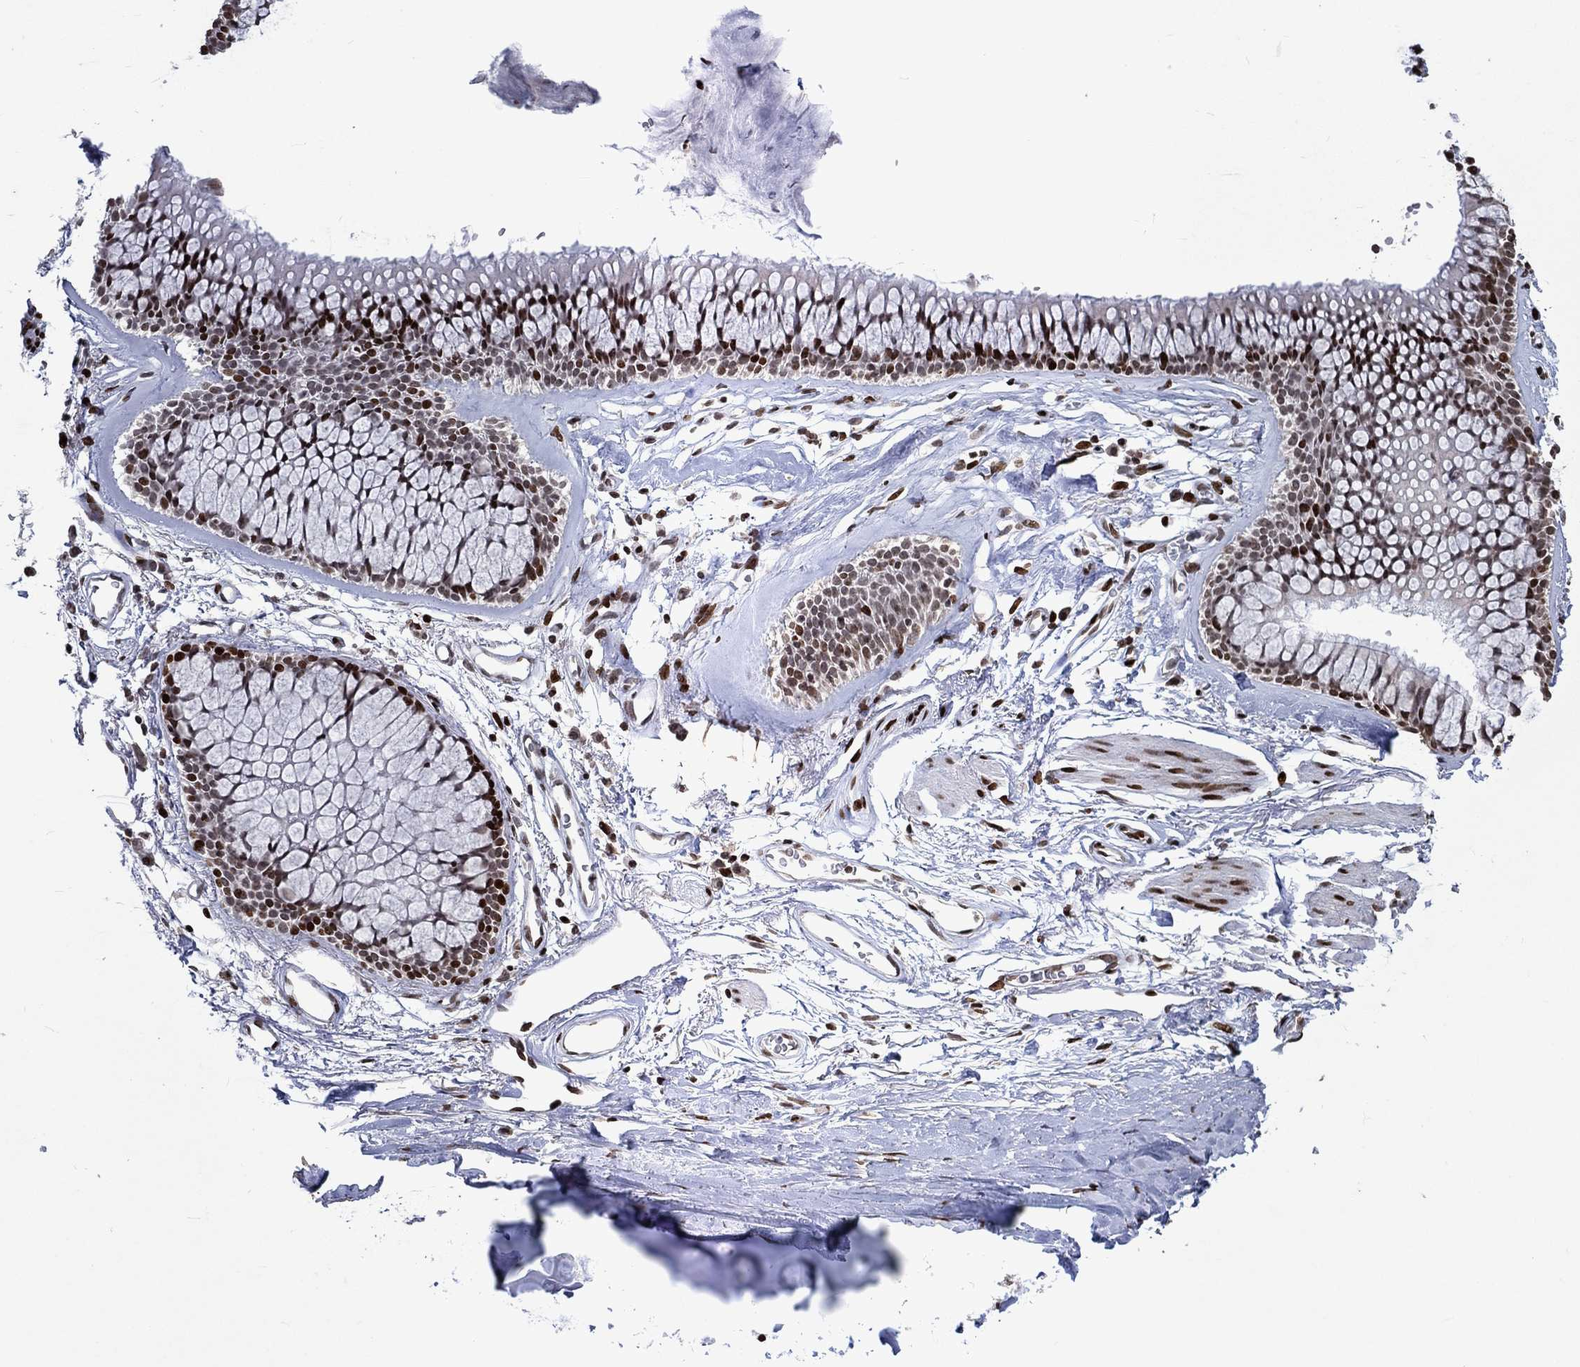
{"staining": {"intensity": "negative", "quantity": "none", "location": "none"}, "tissue": "adipose tissue", "cell_type": "Adipocytes", "image_type": "normal", "snomed": [{"axis": "morphology", "description": "Normal tissue, NOS"}, {"axis": "topography", "description": "Cartilage tissue"}, {"axis": "topography", "description": "Bronchus"}], "caption": "Benign adipose tissue was stained to show a protein in brown. There is no significant expression in adipocytes. (Immunohistochemistry (ihc), brightfield microscopy, high magnification).", "gene": "SRSF3", "patient": {"sex": "female", "age": 79}}